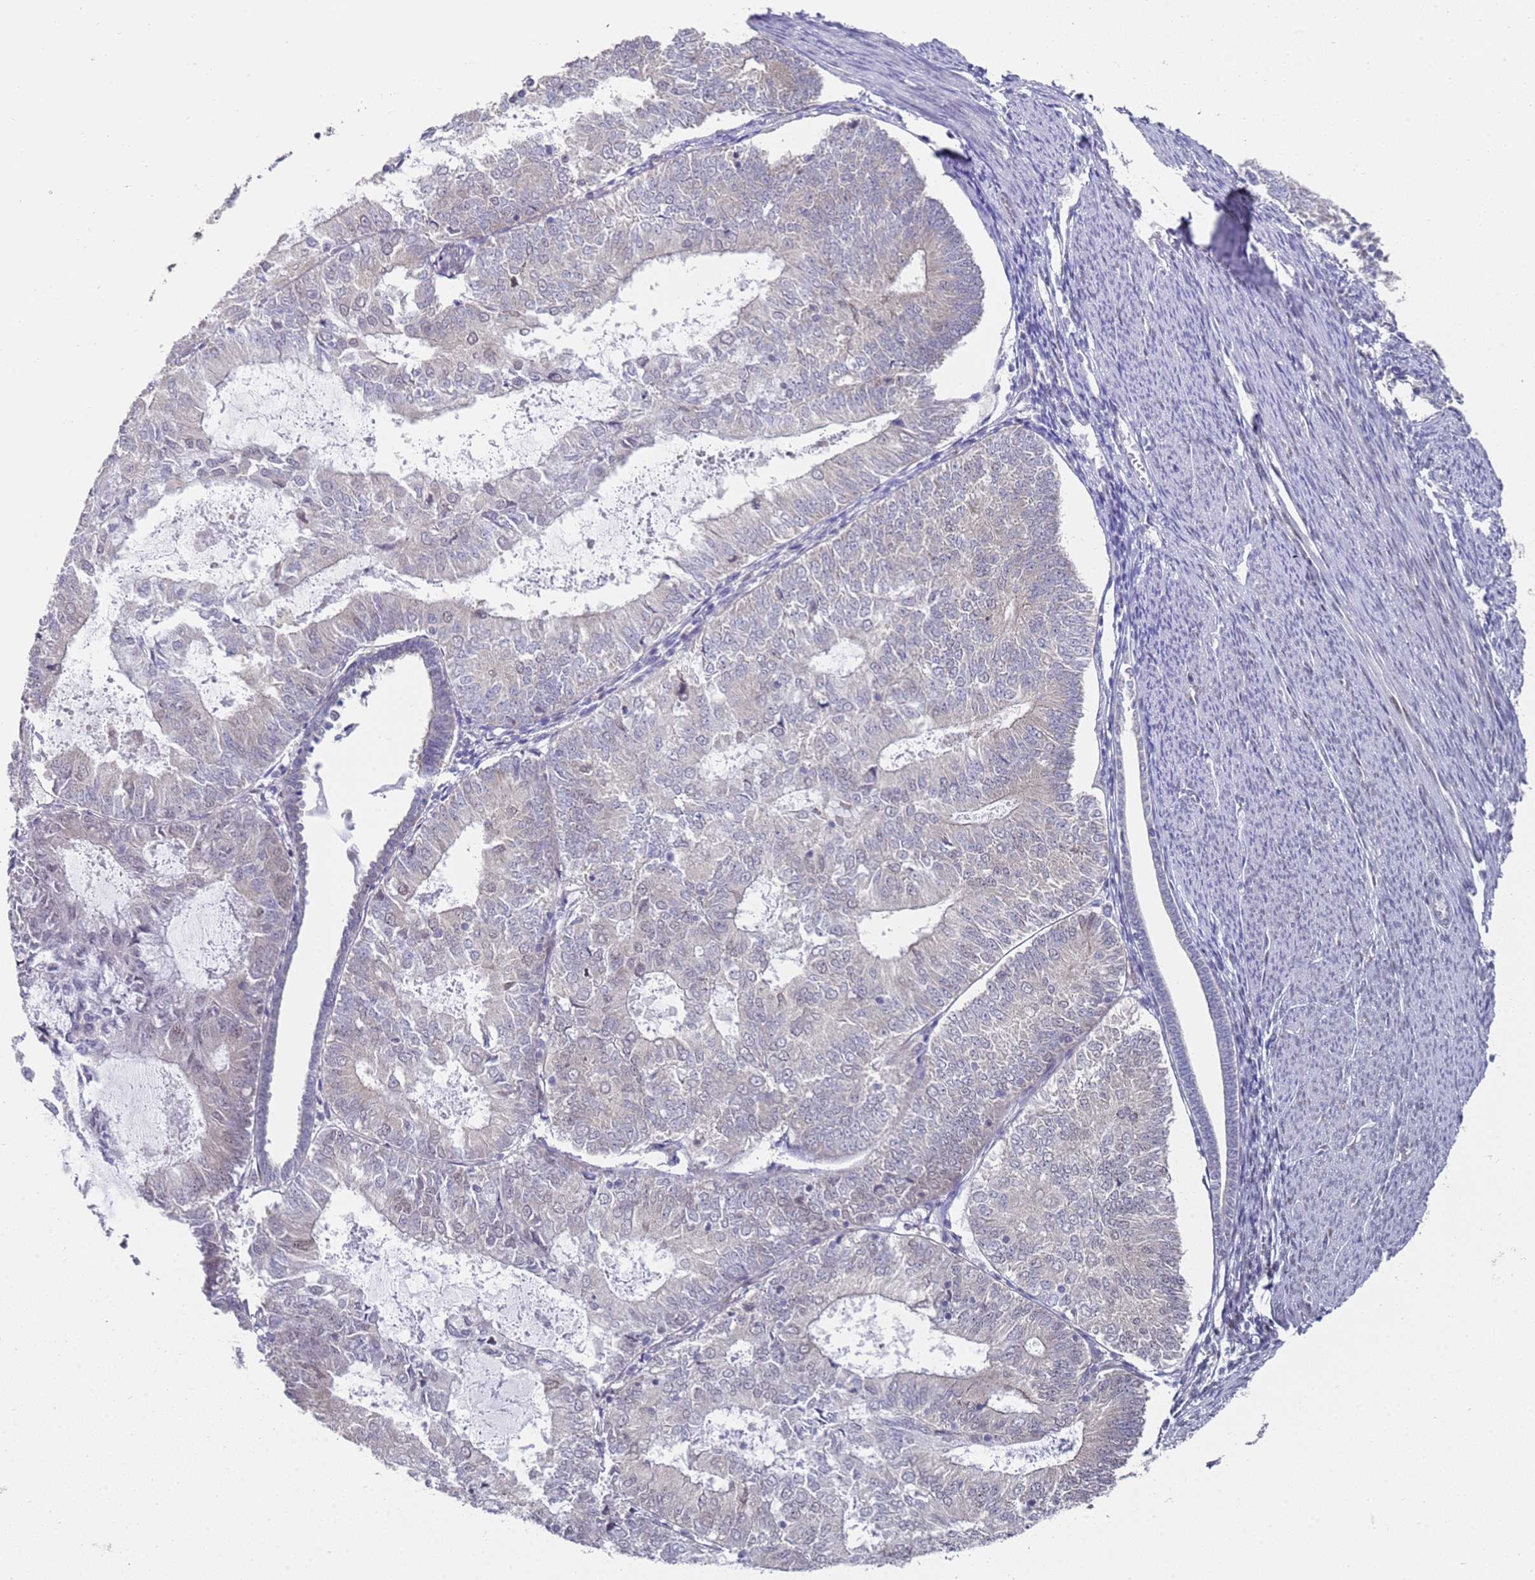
{"staining": {"intensity": "negative", "quantity": "none", "location": "none"}, "tissue": "endometrial cancer", "cell_type": "Tumor cells", "image_type": "cancer", "snomed": [{"axis": "morphology", "description": "Adenocarcinoma, NOS"}, {"axis": "topography", "description": "Endometrium"}], "caption": "Immunohistochemistry micrograph of neoplastic tissue: endometrial adenocarcinoma stained with DAB (3,3'-diaminobenzidine) displays no significant protein expression in tumor cells. The staining is performed using DAB brown chromogen with nuclei counter-stained in using hematoxylin.", "gene": "COPS6", "patient": {"sex": "female", "age": 57}}